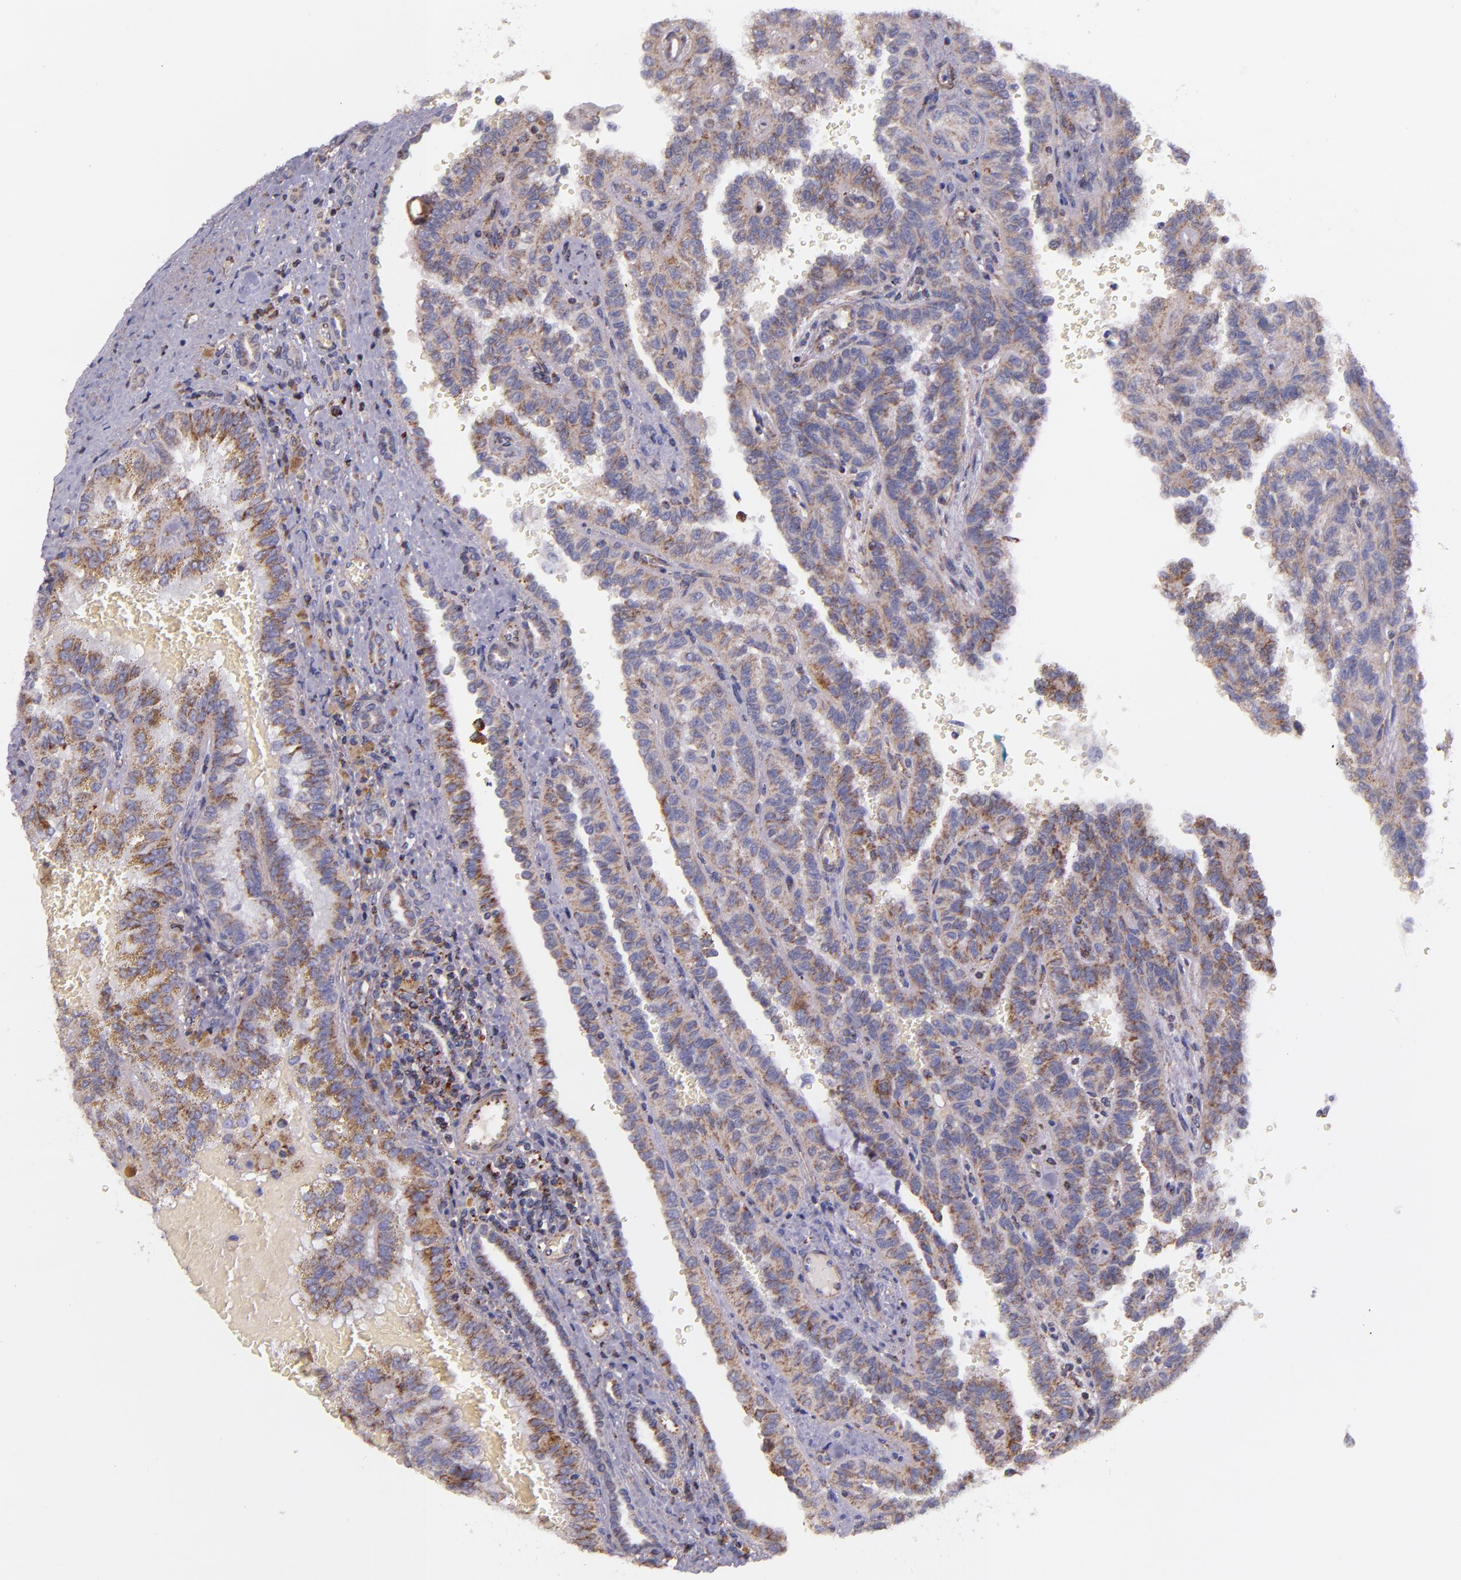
{"staining": {"intensity": "weak", "quantity": ">75%", "location": "cytoplasmic/membranous"}, "tissue": "renal cancer", "cell_type": "Tumor cells", "image_type": "cancer", "snomed": [{"axis": "morphology", "description": "Inflammation, NOS"}, {"axis": "morphology", "description": "Adenocarcinoma, NOS"}, {"axis": "topography", "description": "Kidney"}], "caption": "Brown immunohistochemical staining in human renal cancer exhibits weak cytoplasmic/membranous staining in approximately >75% of tumor cells. (Brightfield microscopy of DAB IHC at high magnification).", "gene": "IDH3G", "patient": {"sex": "male", "age": 68}}